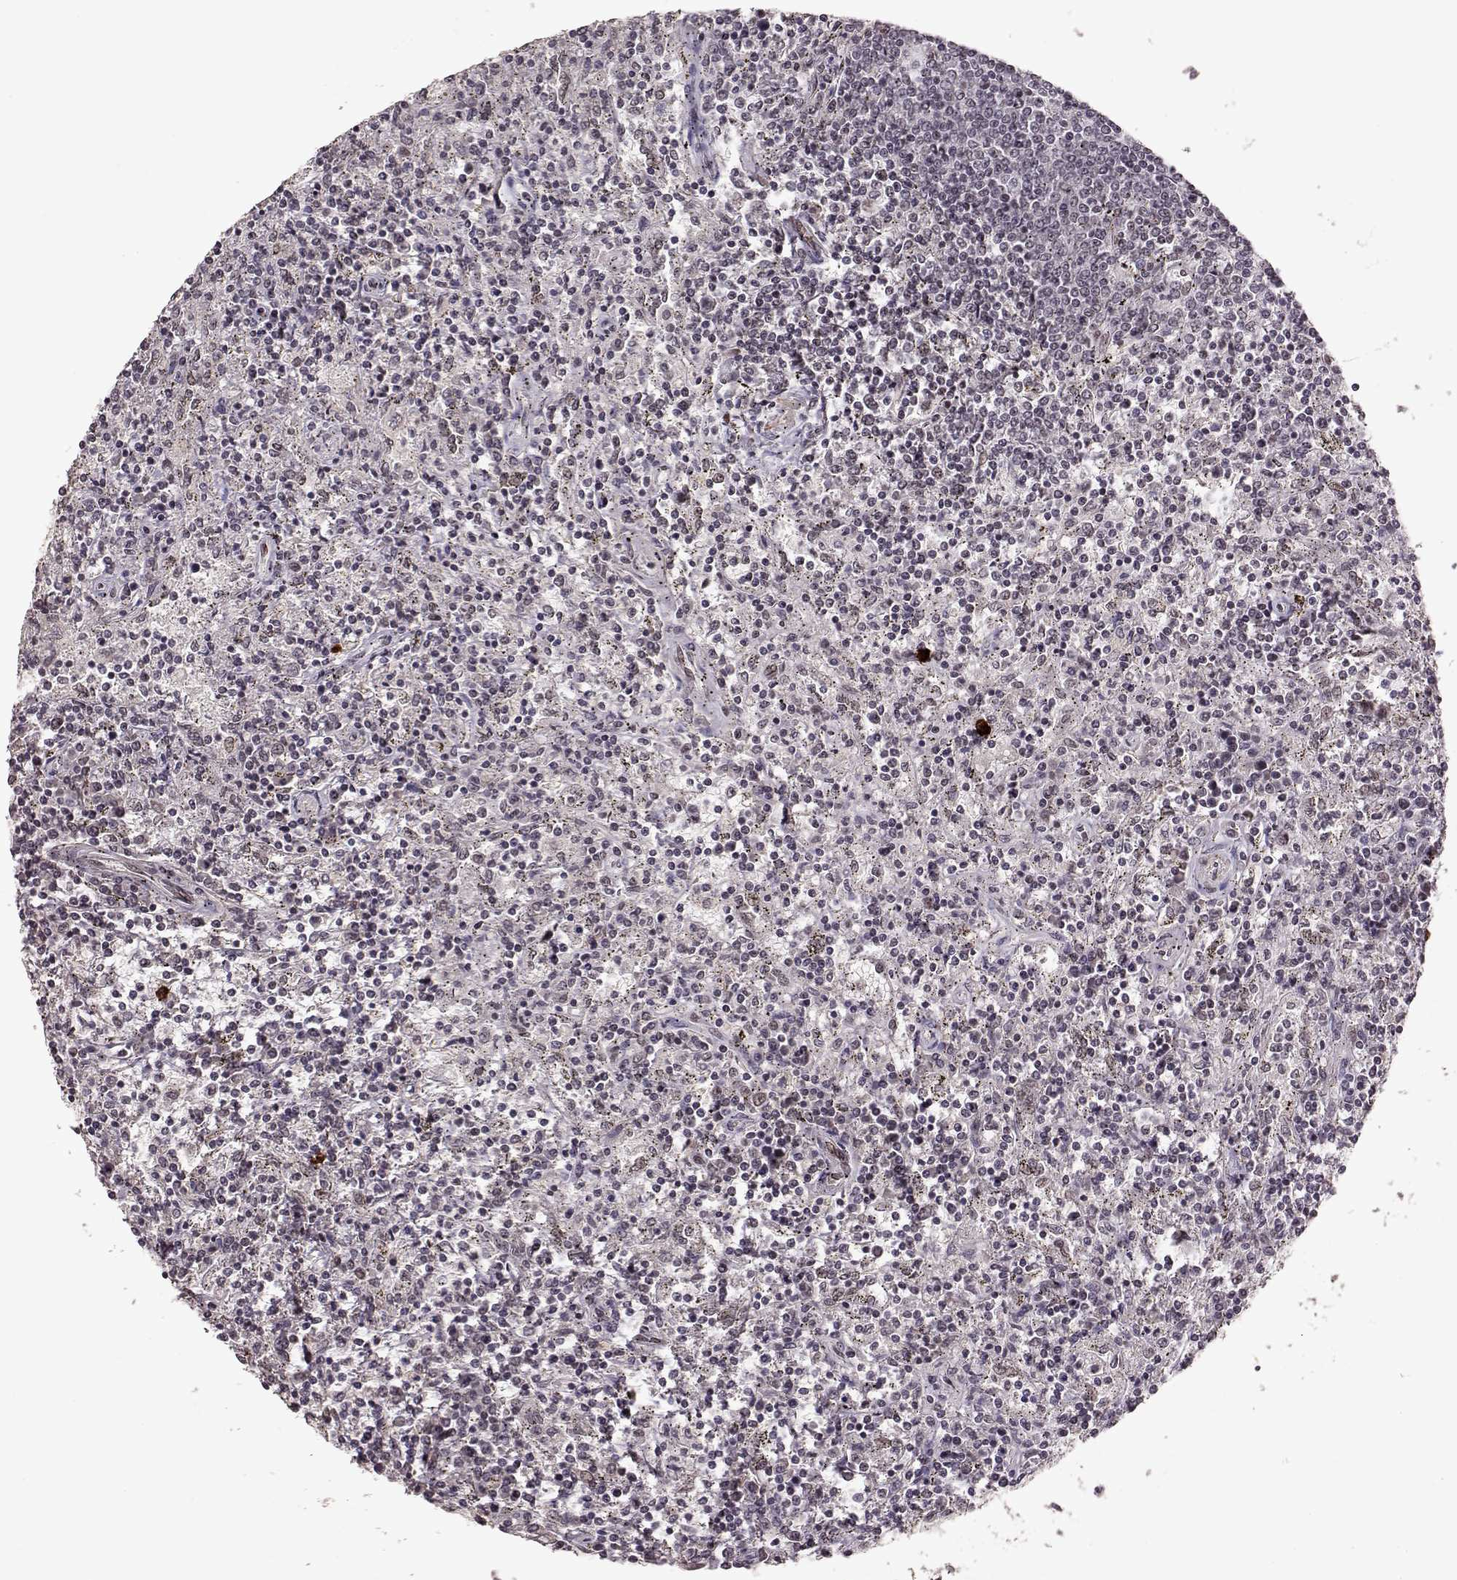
{"staining": {"intensity": "negative", "quantity": "none", "location": "none"}, "tissue": "lymphoma", "cell_type": "Tumor cells", "image_type": "cancer", "snomed": [{"axis": "morphology", "description": "Malignant lymphoma, non-Hodgkin's type, Low grade"}, {"axis": "topography", "description": "Spleen"}], "caption": "Lymphoma was stained to show a protein in brown. There is no significant expression in tumor cells. (DAB (3,3'-diaminobenzidine) IHC visualized using brightfield microscopy, high magnification).", "gene": "RRAGD", "patient": {"sex": "male", "age": 62}}